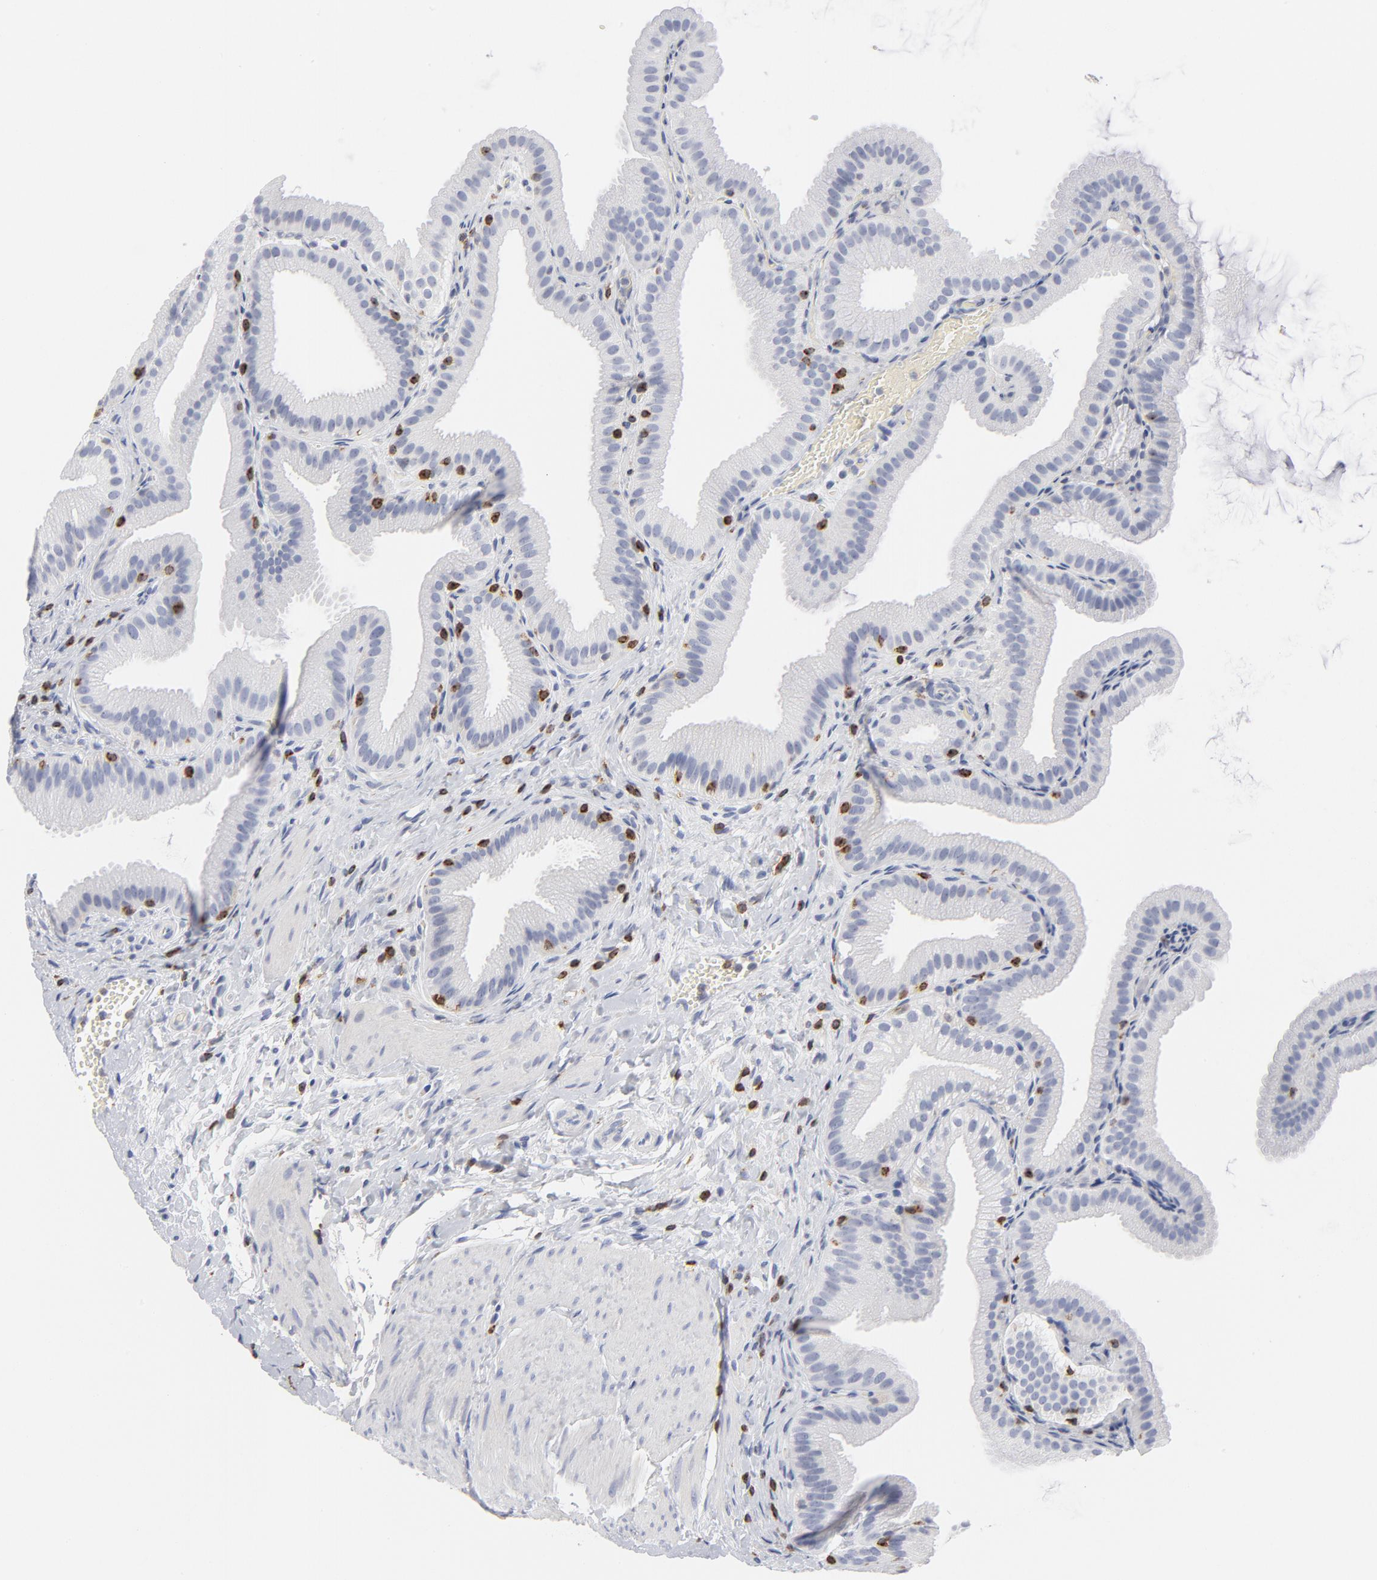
{"staining": {"intensity": "negative", "quantity": "none", "location": "none"}, "tissue": "gallbladder", "cell_type": "Glandular cells", "image_type": "normal", "snomed": [{"axis": "morphology", "description": "Normal tissue, NOS"}, {"axis": "topography", "description": "Gallbladder"}], "caption": "A high-resolution histopathology image shows IHC staining of normal gallbladder, which reveals no significant expression in glandular cells. The staining was performed using DAB (3,3'-diaminobenzidine) to visualize the protein expression in brown, while the nuclei were stained in blue with hematoxylin (Magnification: 20x).", "gene": "CD2", "patient": {"sex": "female", "age": 63}}